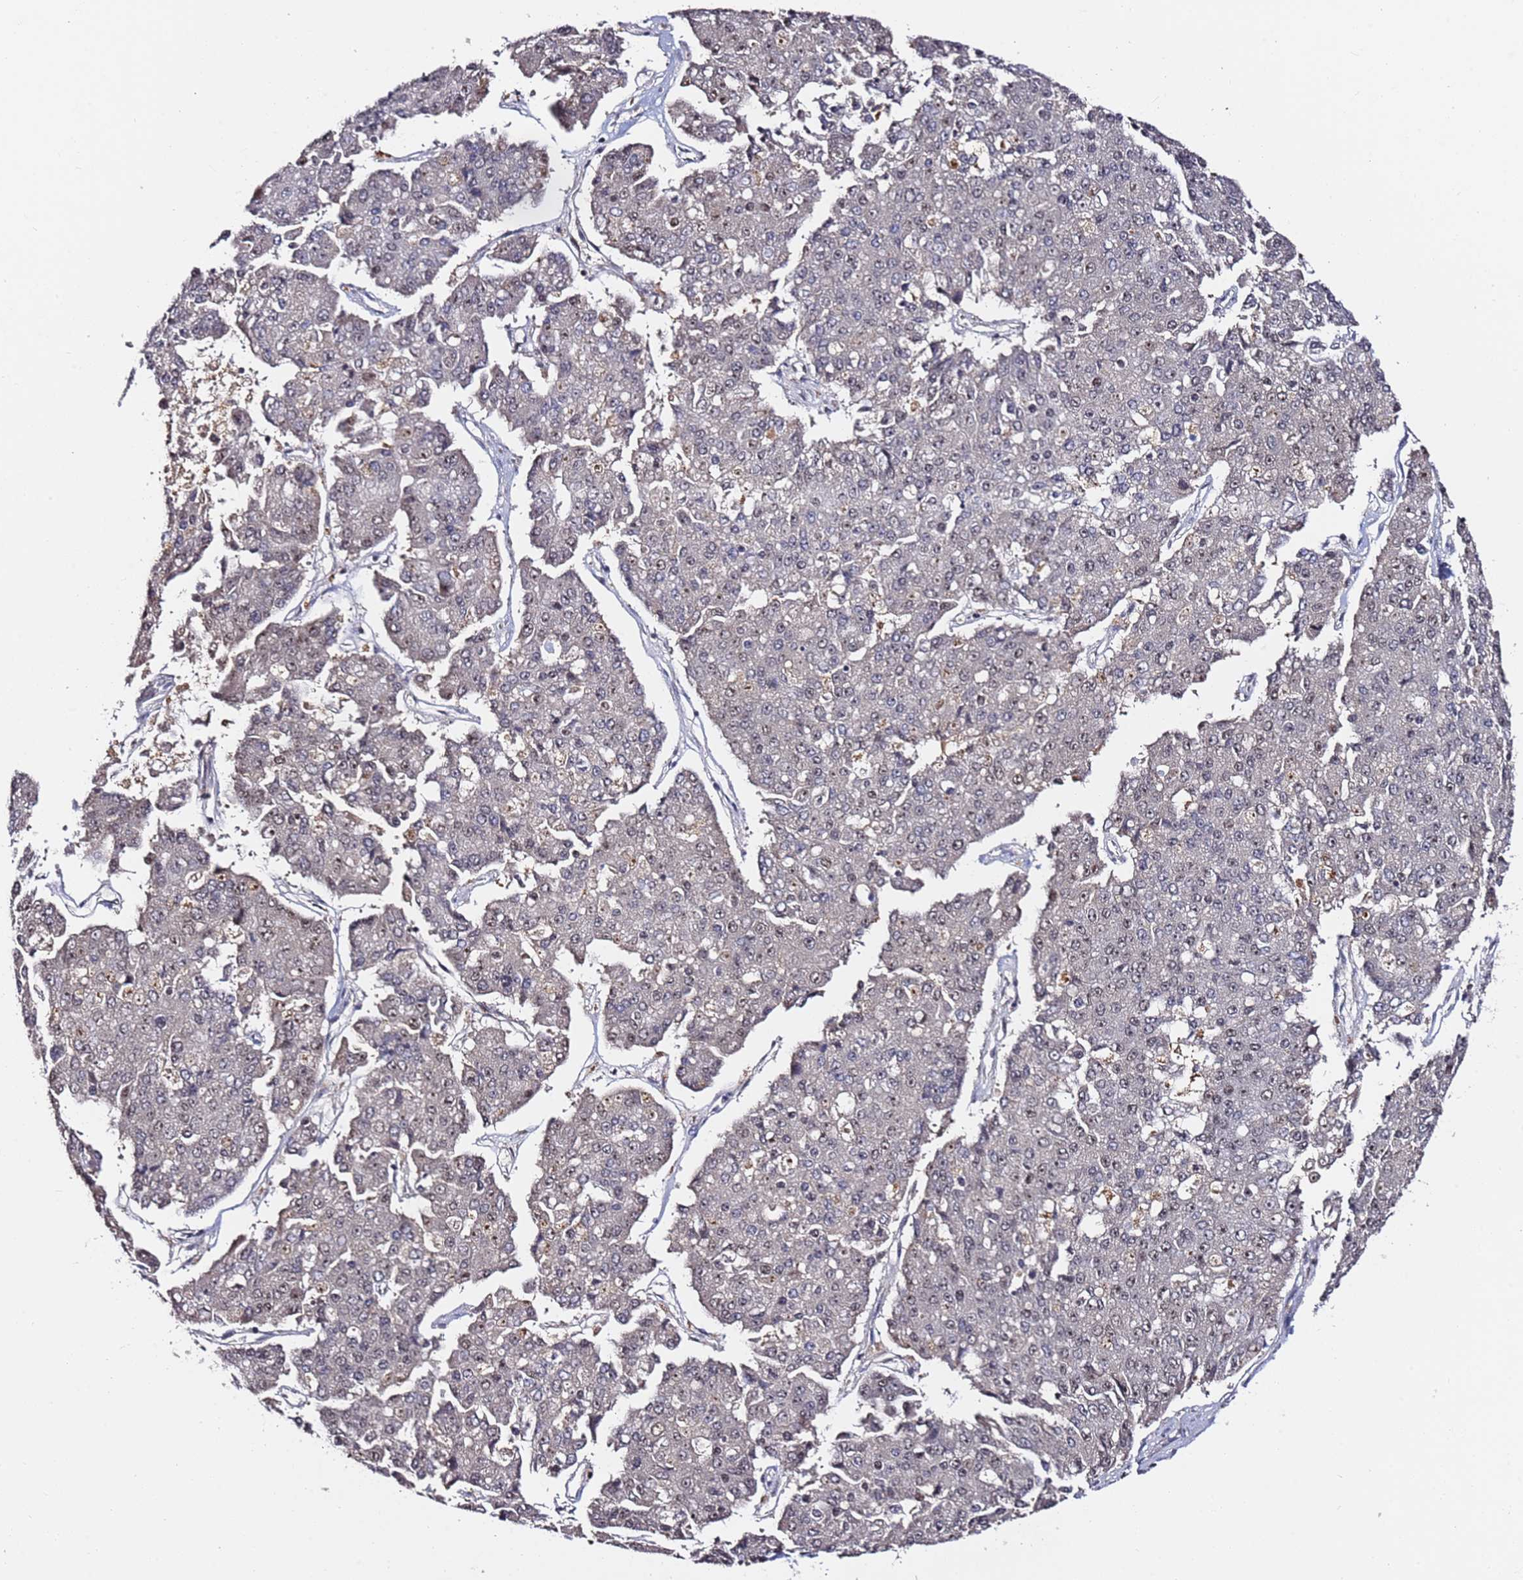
{"staining": {"intensity": "weak", "quantity": "25%-75%", "location": "nuclear"}, "tissue": "pancreatic cancer", "cell_type": "Tumor cells", "image_type": "cancer", "snomed": [{"axis": "morphology", "description": "Adenocarcinoma, NOS"}, {"axis": "topography", "description": "Pancreas"}], "caption": "IHC of human adenocarcinoma (pancreatic) displays low levels of weak nuclear expression in about 25%-75% of tumor cells.", "gene": "FCF1", "patient": {"sex": "male", "age": 50}}